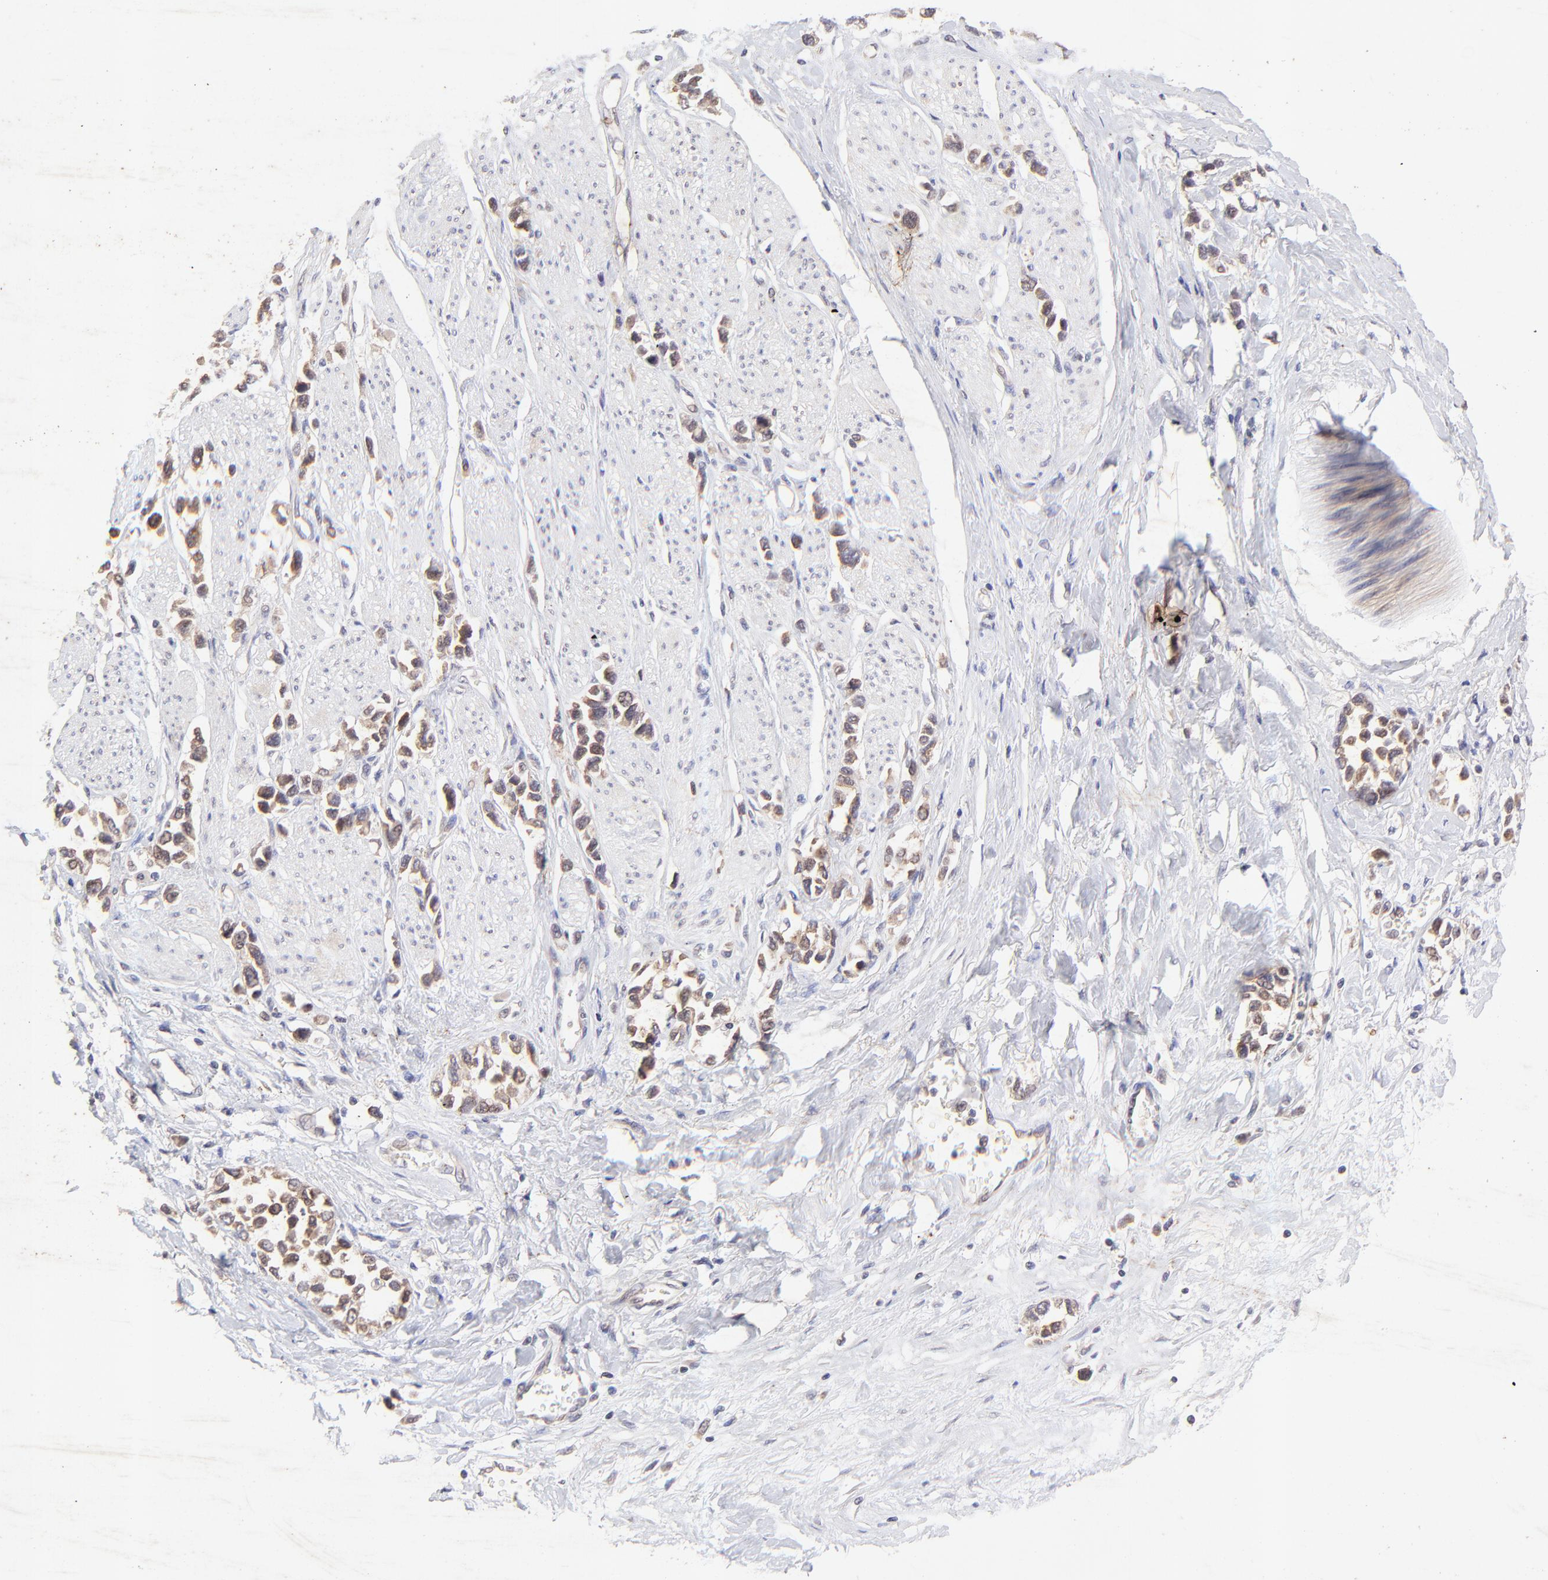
{"staining": {"intensity": "moderate", "quantity": "25%-75%", "location": "cytoplasmic/membranous"}, "tissue": "stomach cancer", "cell_type": "Tumor cells", "image_type": "cancer", "snomed": [{"axis": "morphology", "description": "Adenocarcinoma, NOS"}, {"axis": "topography", "description": "Stomach, upper"}], "caption": "There is medium levels of moderate cytoplasmic/membranous expression in tumor cells of stomach cancer, as demonstrated by immunohistochemical staining (brown color).", "gene": "TNRC6B", "patient": {"sex": "male", "age": 76}}